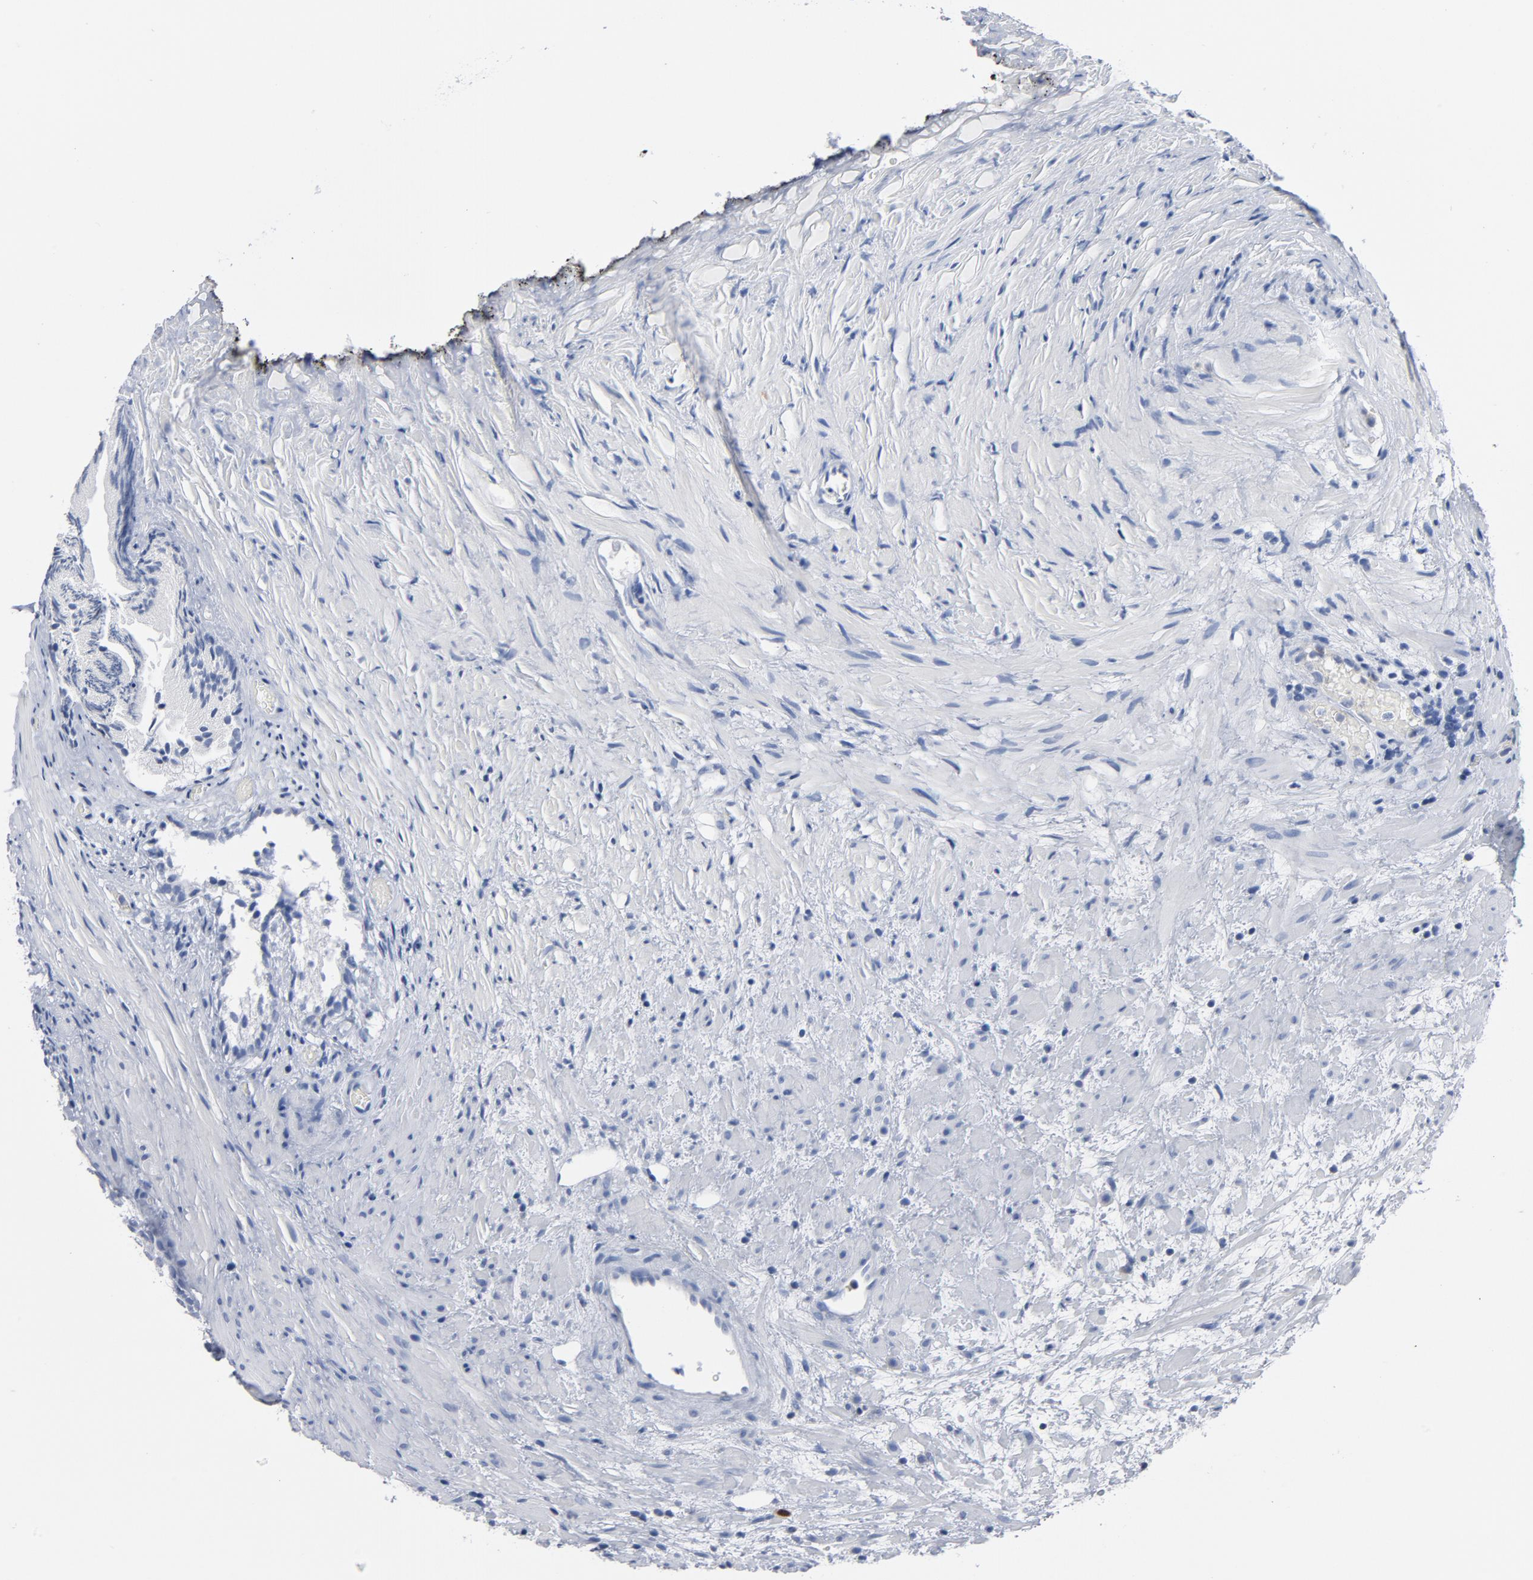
{"staining": {"intensity": "negative", "quantity": "none", "location": "none"}, "tissue": "prostate", "cell_type": "Glandular cells", "image_type": "normal", "snomed": [{"axis": "morphology", "description": "Normal tissue, NOS"}, {"axis": "topography", "description": "Prostate"}], "caption": "Human prostate stained for a protein using immunohistochemistry (IHC) displays no positivity in glandular cells.", "gene": "CDC20", "patient": {"sex": "male", "age": 76}}